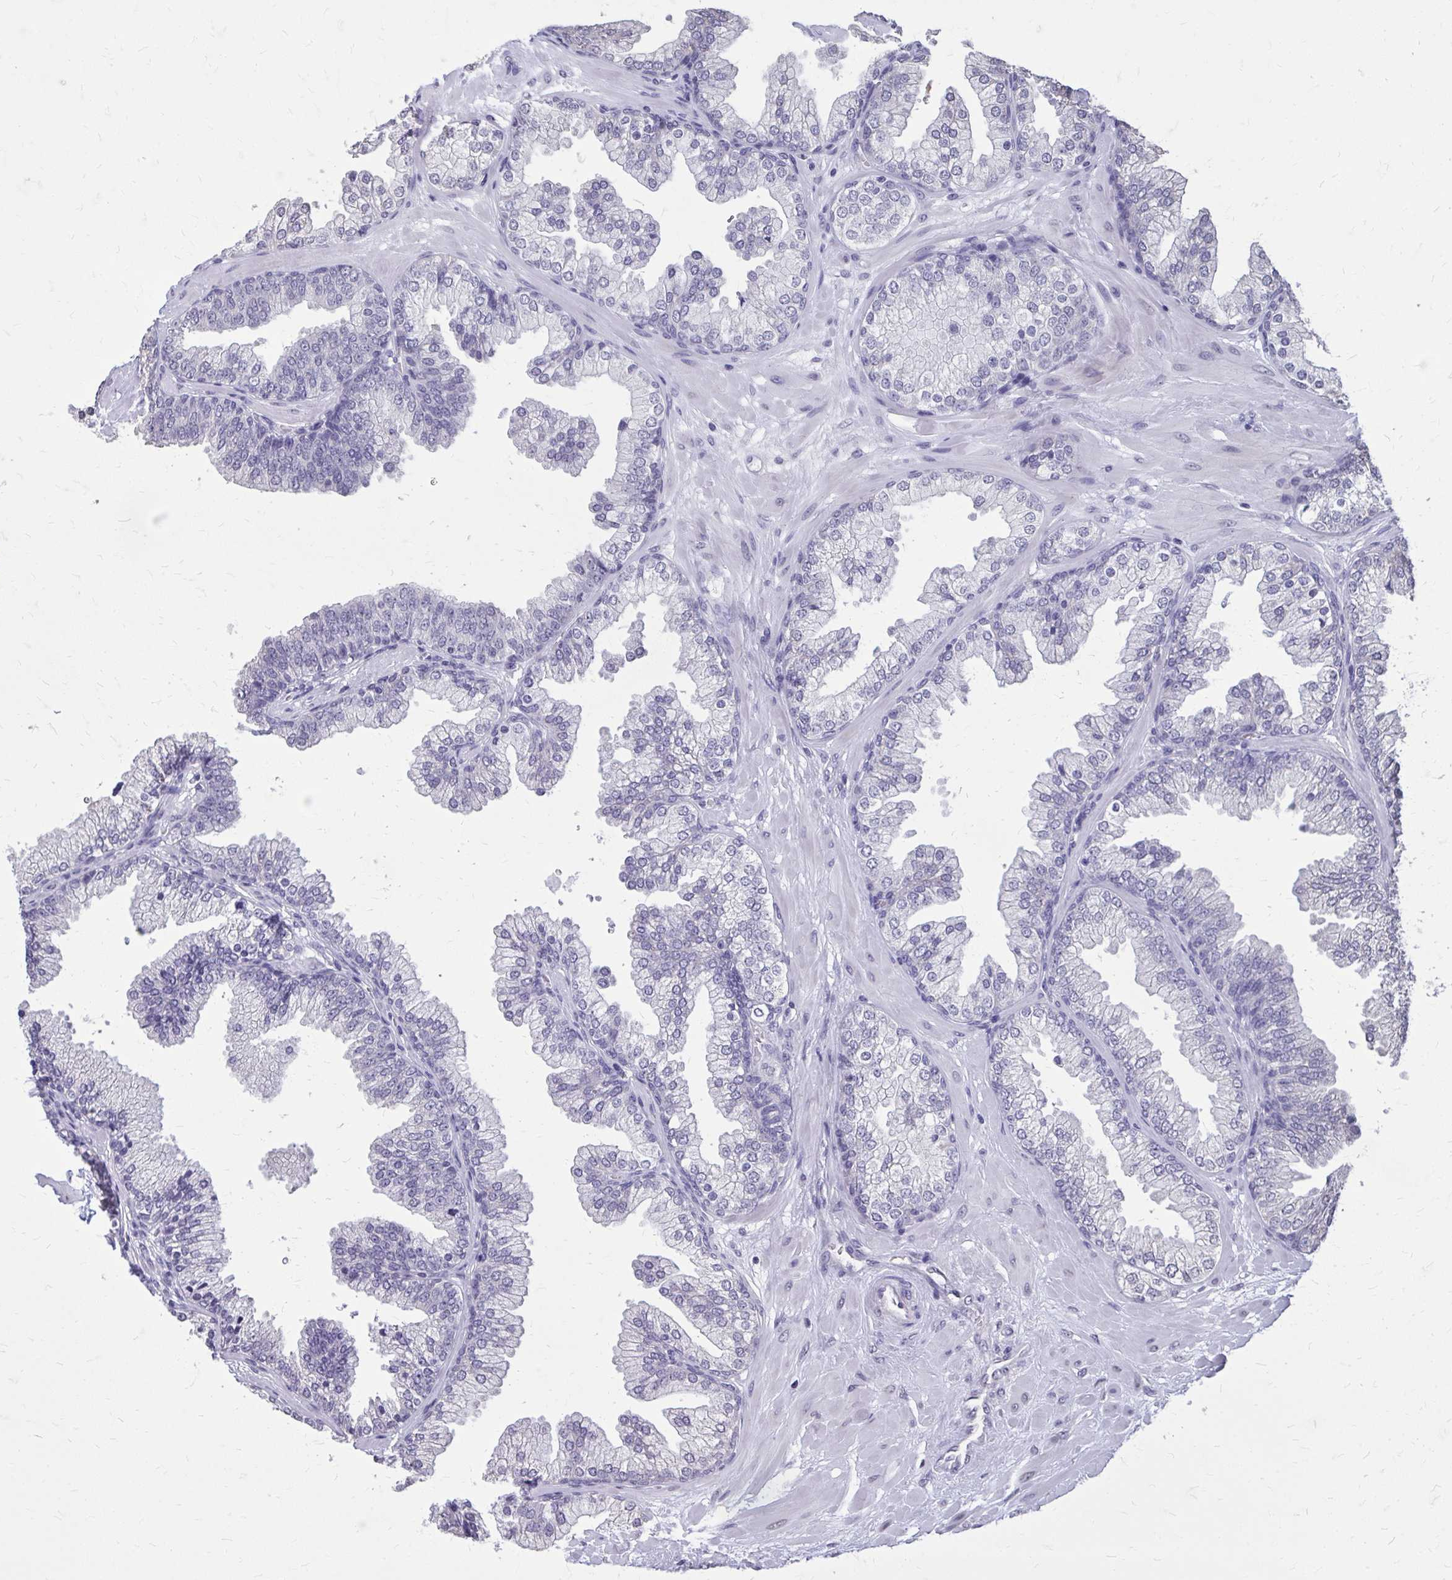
{"staining": {"intensity": "negative", "quantity": "none", "location": "none"}, "tissue": "prostate", "cell_type": "Glandular cells", "image_type": "normal", "snomed": [{"axis": "morphology", "description": "Normal tissue, NOS"}, {"axis": "topography", "description": "Prostate"}, {"axis": "topography", "description": "Peripheral nerve tissue"}], "caption": "Immunohistochemistry (IHC) micrograph of unremarkable prostate stained for a protein (brown), which reveals no expression in glandular cells. Brightfield microscopy of IHC stained with DAB (3,3'-diaminobenzidine) (brown) and hematoxylin (blue), captured at high magnification.", "gene": "AKAP5", "patient": {"sex": "male", "age": 61}}